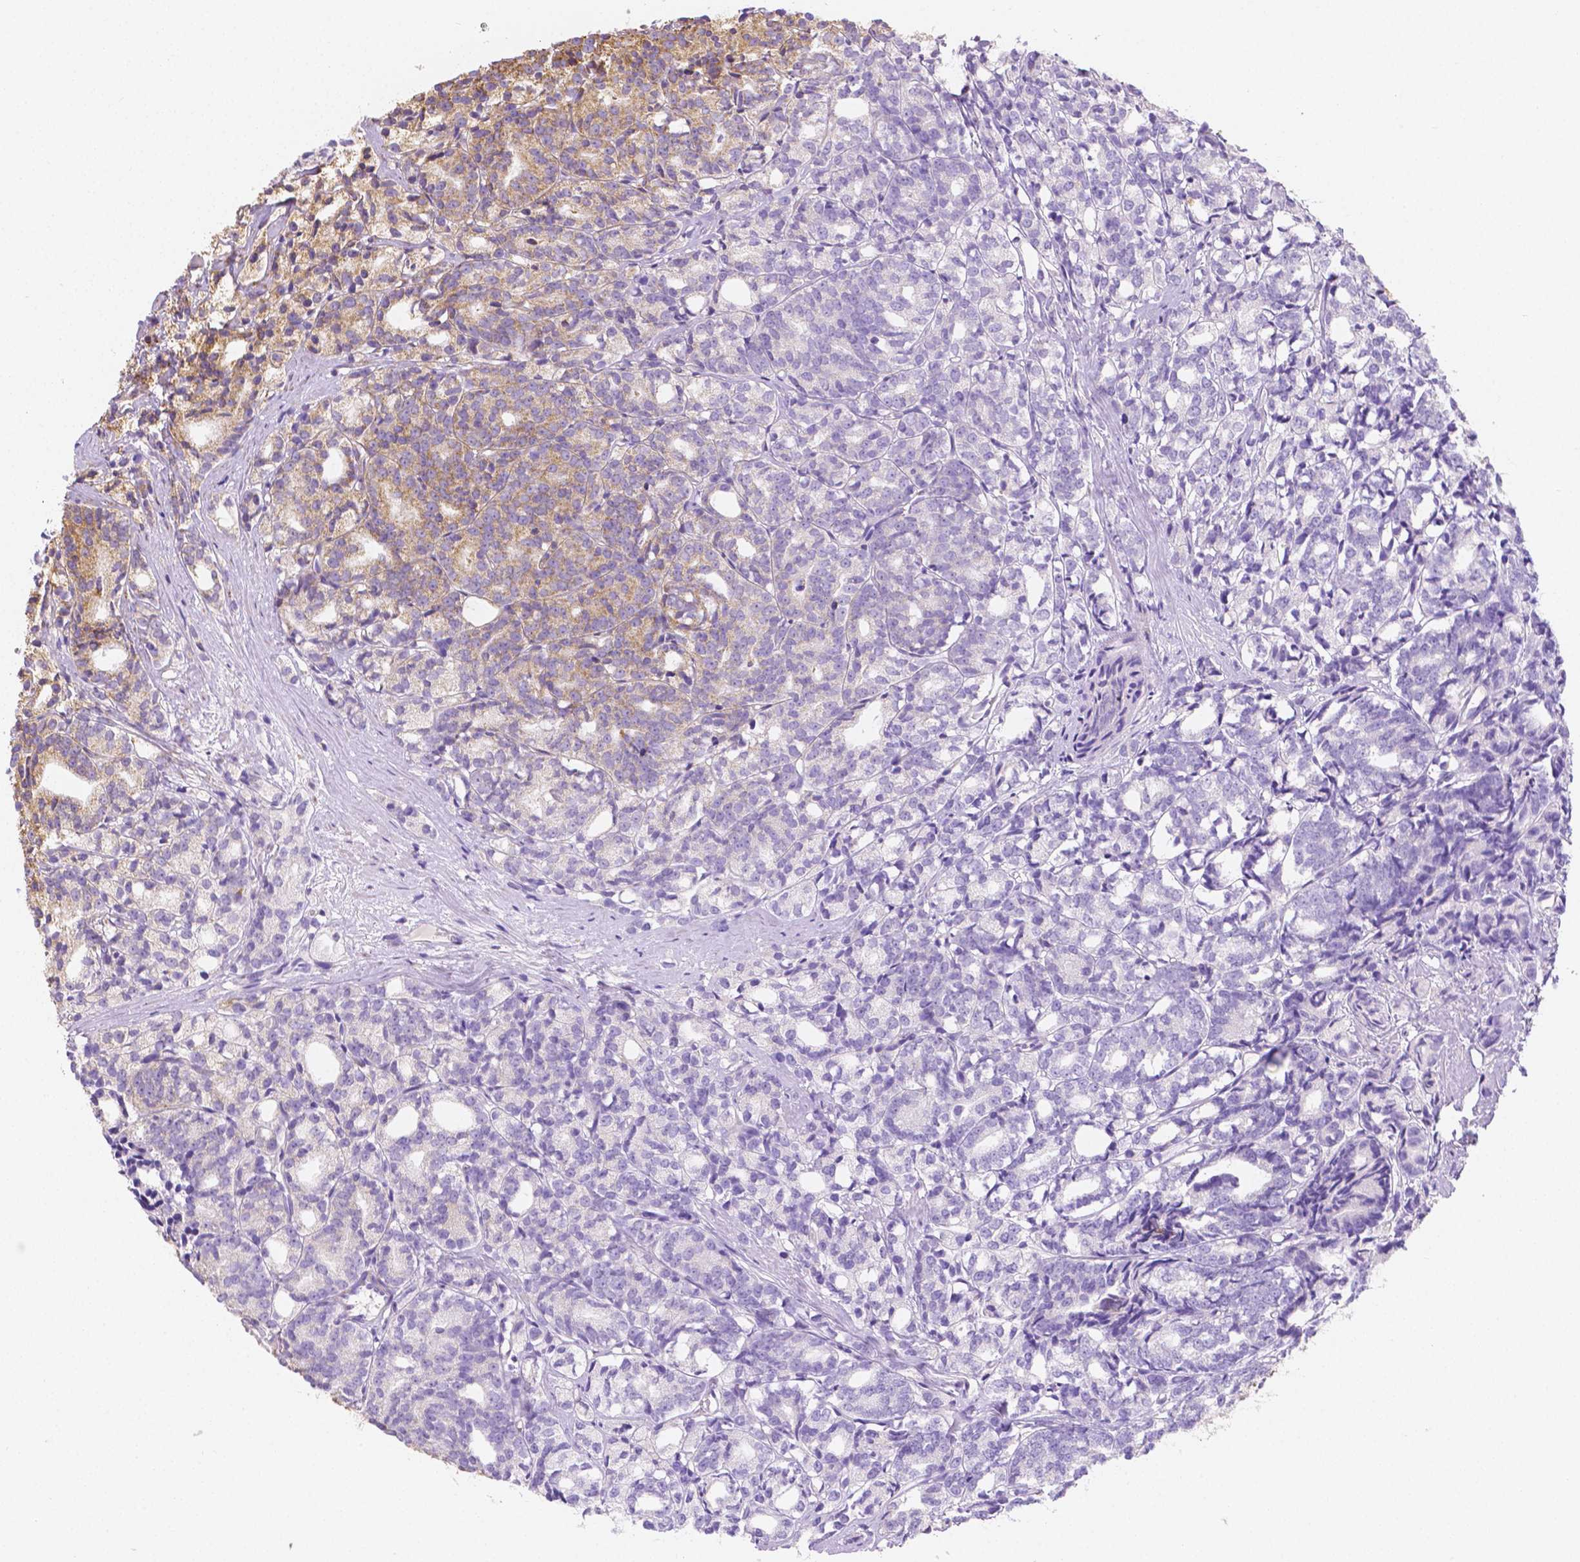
{"staining": {"intensity": "moderate", "quantity": "25%-75%", "location": "cytoplasmic/membranous"}, "tissue": "prostate cancer", "cell_type": "Tumor cells", "image_type": "cancer", "snomed": [{"axis": "morphology", "description": "Adenocarcinoma, High grade"}, {"axis": "topography", "description": "Prostate"}], "caption": "DAB immunohistochemical staining of prostate cancer shows moderate cytoplasmic/membranous protein staining in approximately 25%-75% of tumor cells.", "gene": "SGTB", "patient": {"sex": "male", "age": 53}}